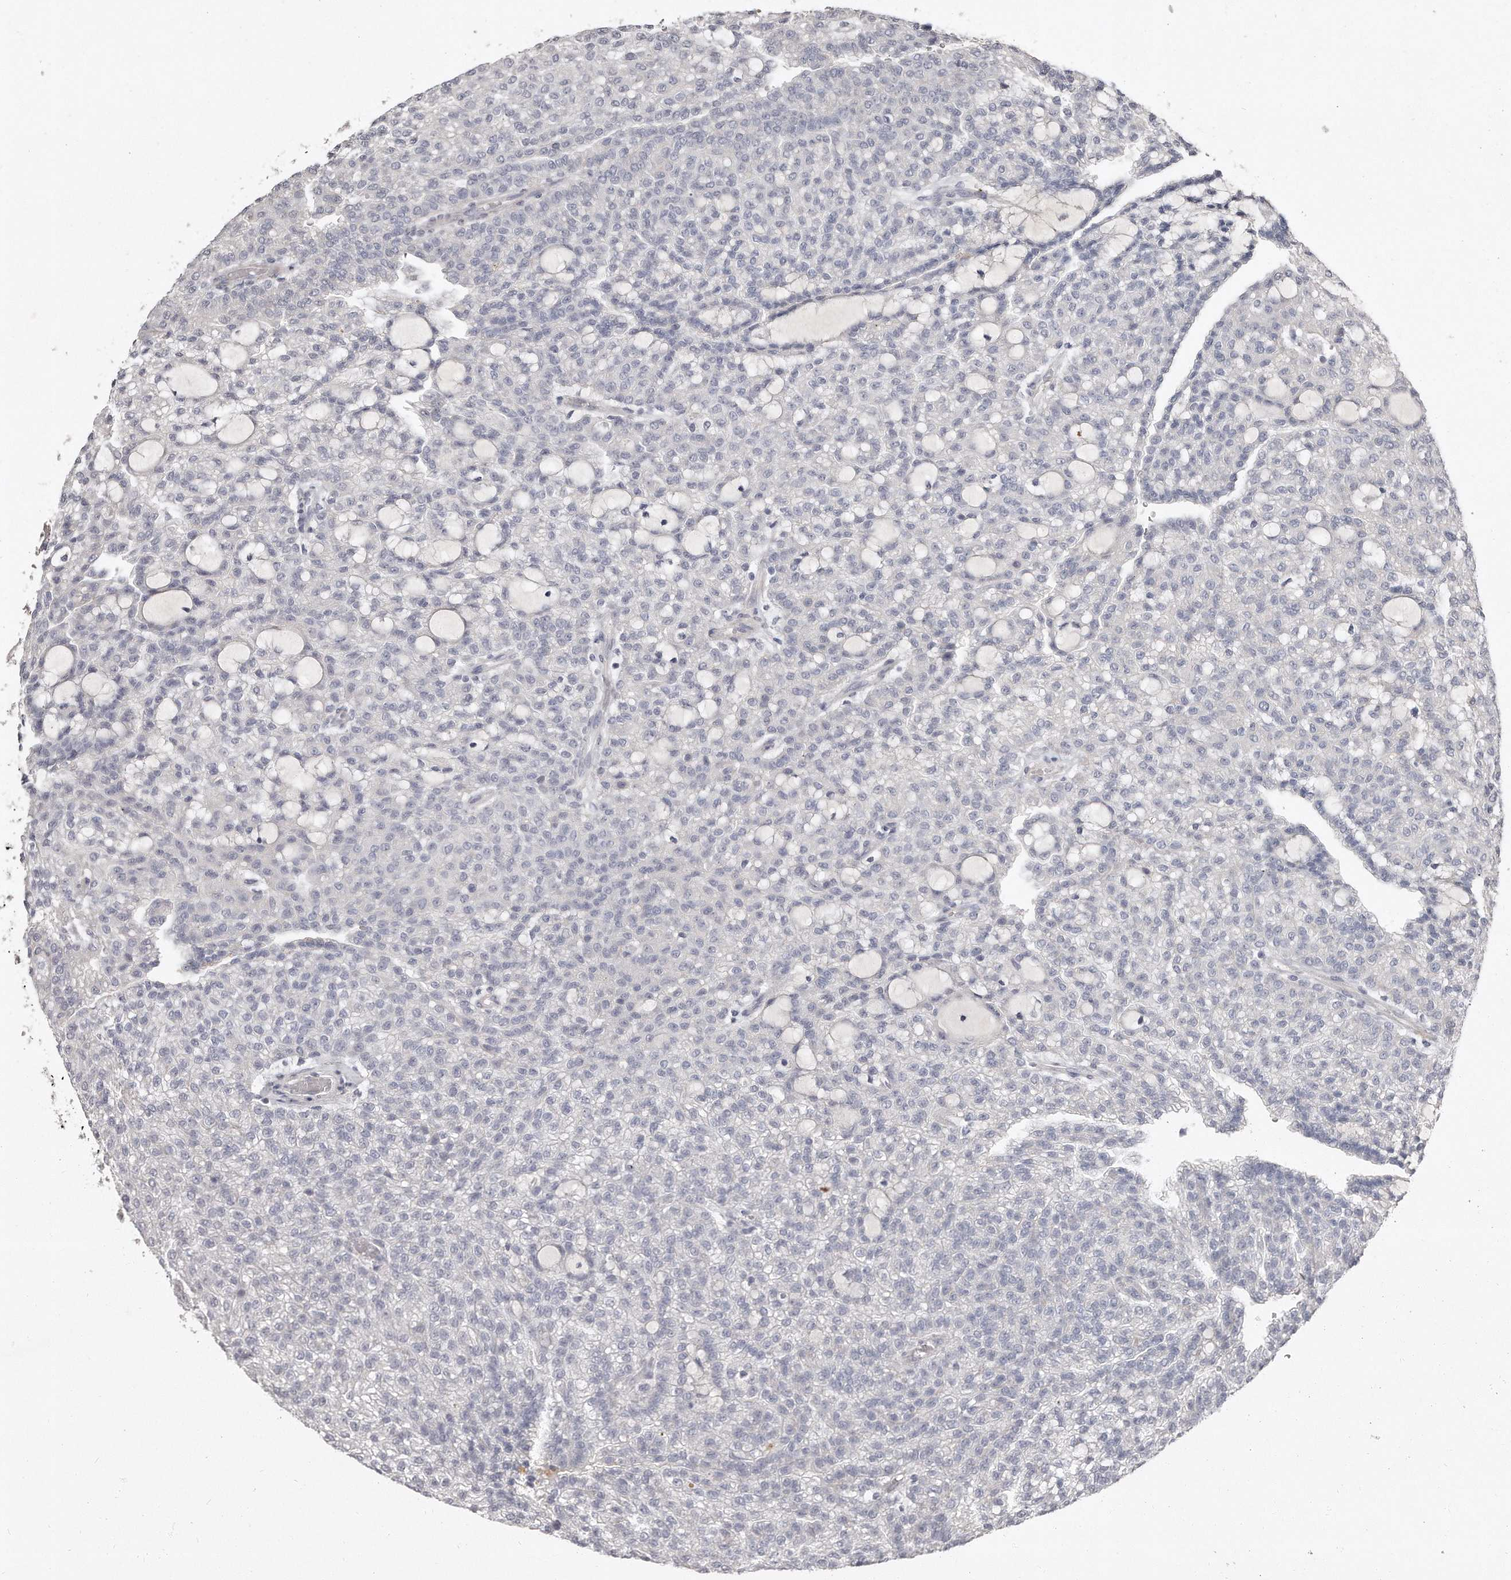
{"staining": {"intensity": "negative", "quantity": "none", "location": "none"}, "tissue": "renal cancer", "cell_type": "Tumor cells", "image_type": "cancer", "snomed": [{"axis": "morphology", "description": "Adenocarcinoma, NOS"}, {"axis": "topography", "description": "Kidney"}], "caption": "The immunohistochemistry histopathology image has no significant positivity in tumor cells of renal adenocarcinoma tissue. (DAB (3,3'-diaminobenzidine) immunohistochemistry (IHC) visualized using brightfield microscopy, high magnification).", "gene": "LMOD1", "patient": {"sex": "male", "age": 63}}